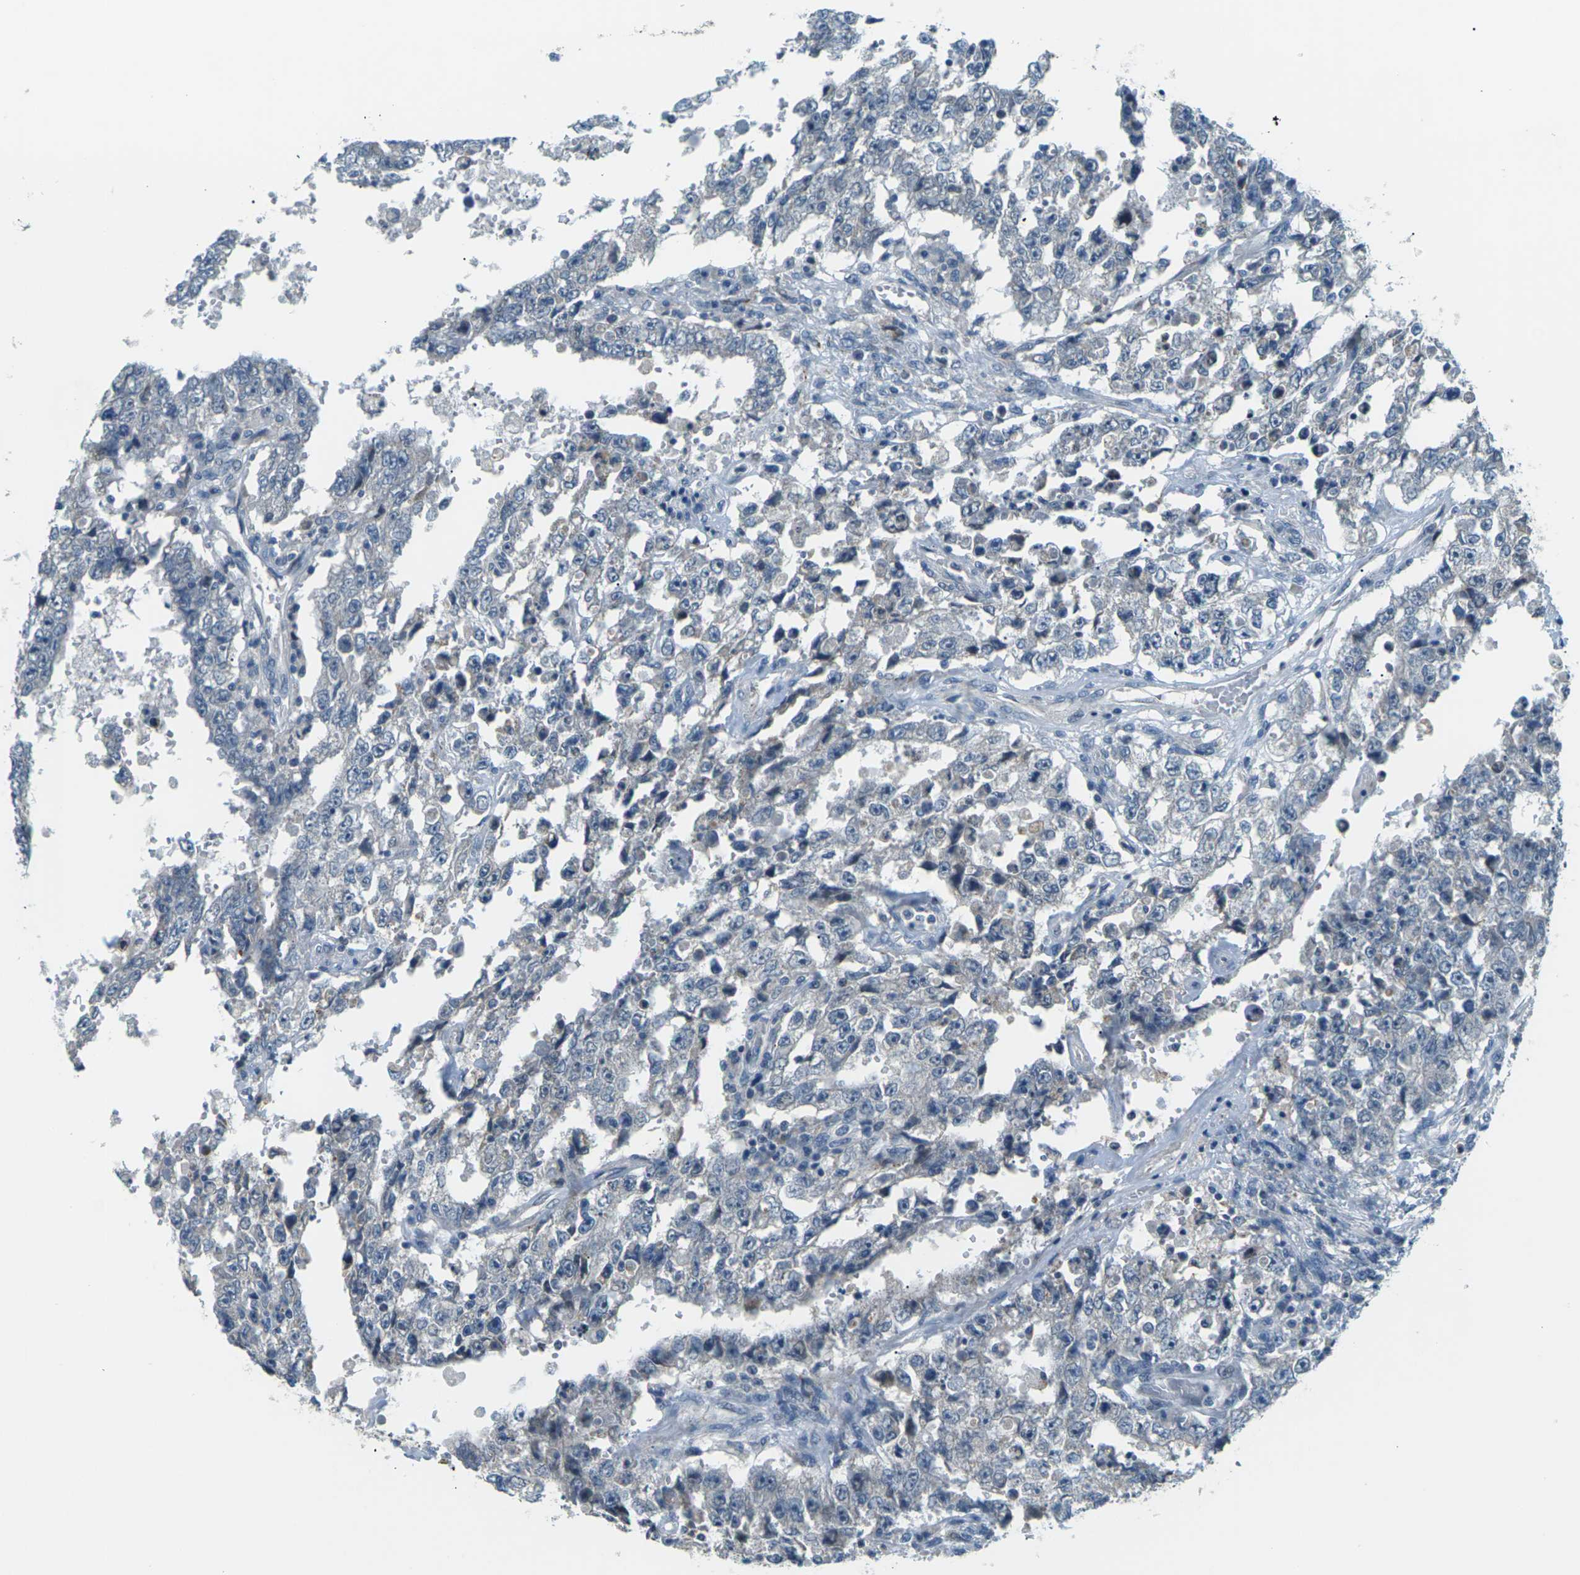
{"staining": {"intensity": "negative", "quantity": "none", "location": "none"}, "tissue": "testis cancer", "cell_type": "Tumor cells", "image_type": "cancer", "snomed": [{"axis": "morphology", "description": "Carcinoma, Embryonal, NOS"}, {"axis": "topography", "description": "Testis"}], "caption": "This is an immunohistochemistry micrograph of human testis embryonal carcinoma. There is no staining in tumor cells.", "gene": "SLC13A3", "patient": {"sex": "male", "age": 26}}